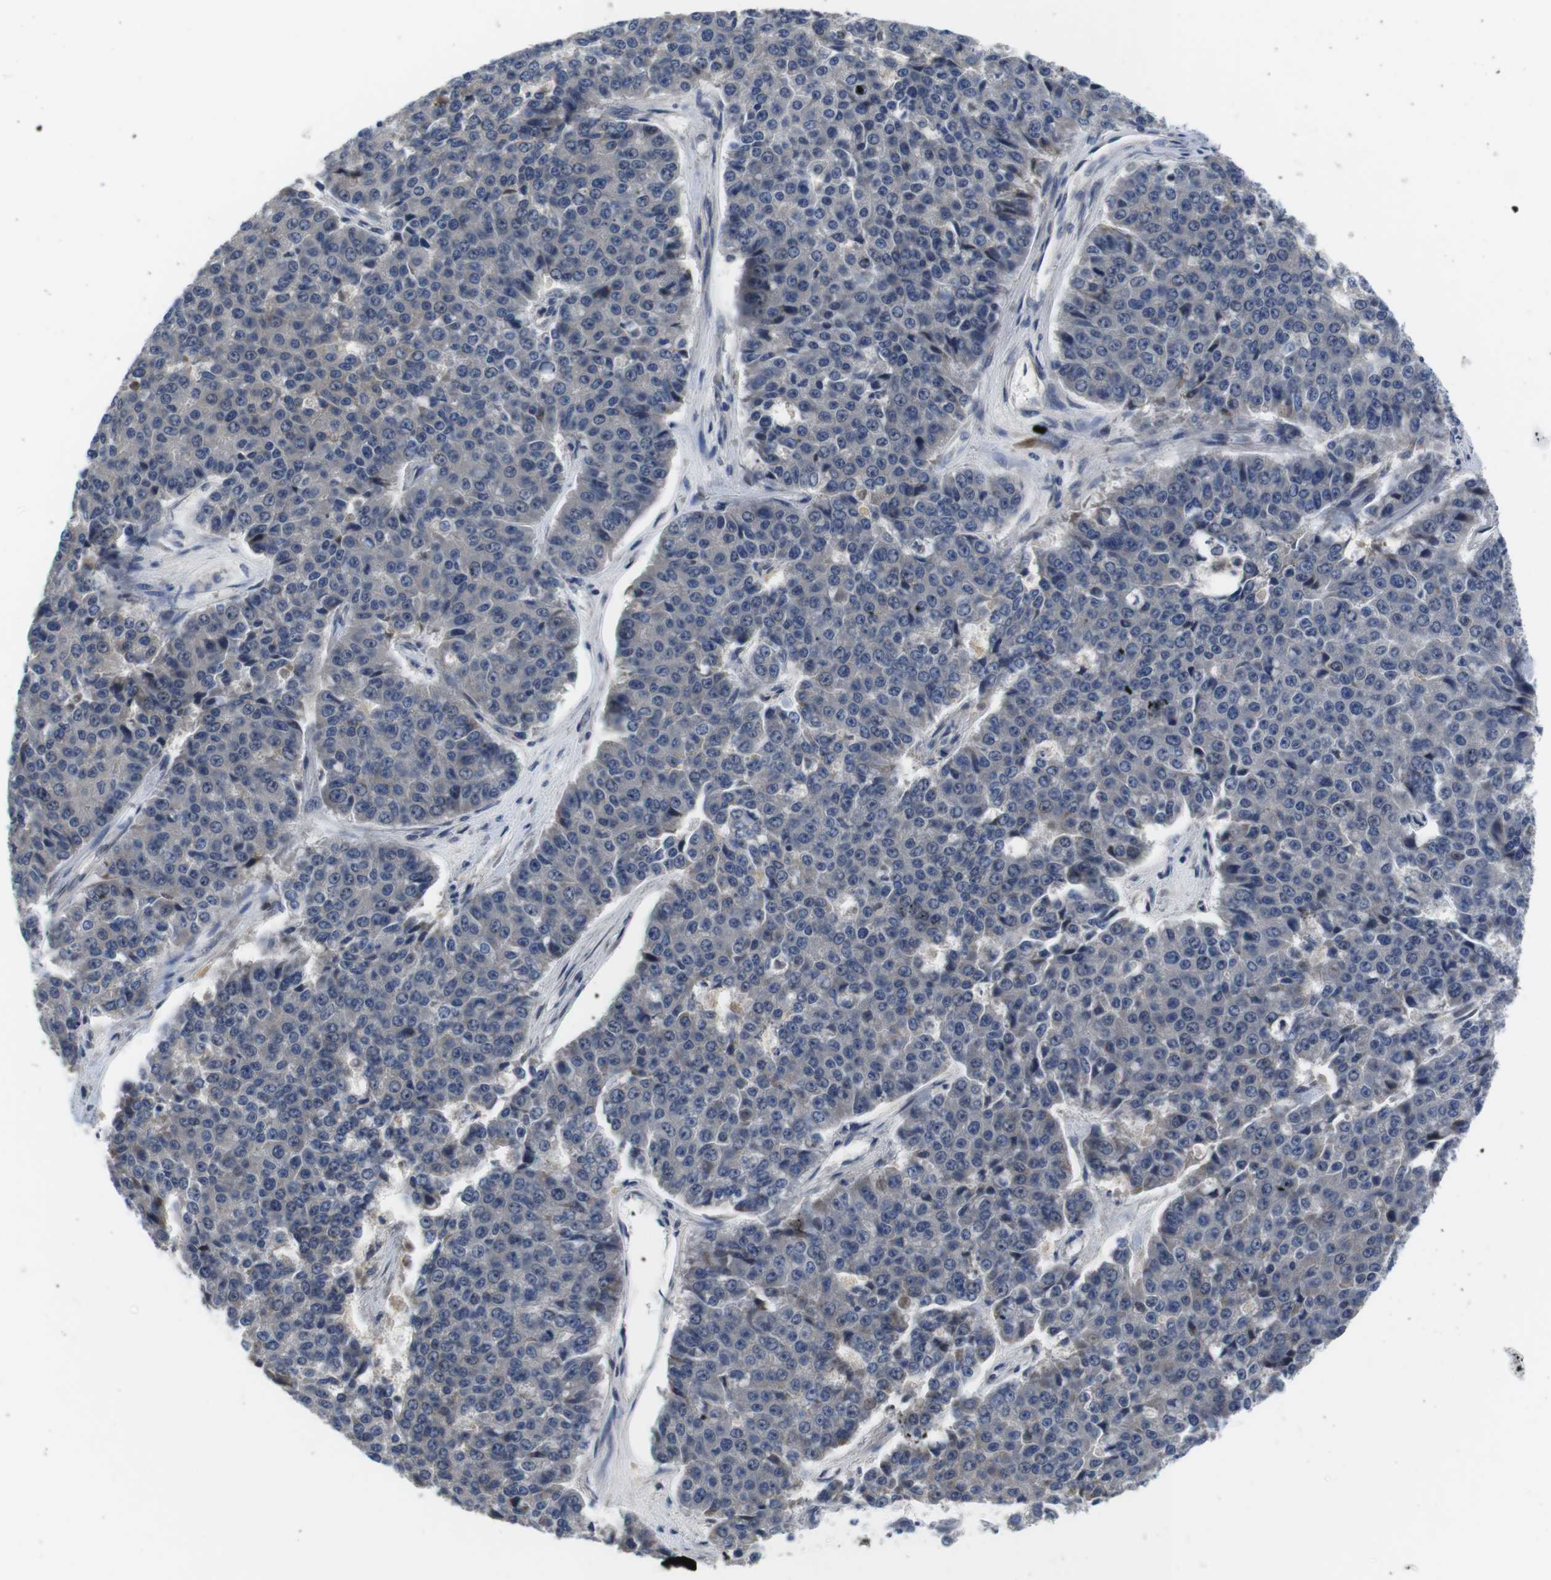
{"staining": {"intensity": "negative", "quantity": "none", "location": "none"}, "tissue": "pancreatic cancer", "cell_type": "Tumor cells", "image_type": "cancer", "snomed": [{"axis": "morphology", "description": "Adenocarcinoma, NOS"}, {"axis": "topography", "description": "Pancreas"}], "caption": "IHC photomicrograph of neoplastic tissue: pancreatic adenocarcinoma stained with DAB exhibits no significant protein staining in tumor cells. Nuclei are stained in blue.", "gene": "FADD", "patient": {"sex": "male", "age": 50}}